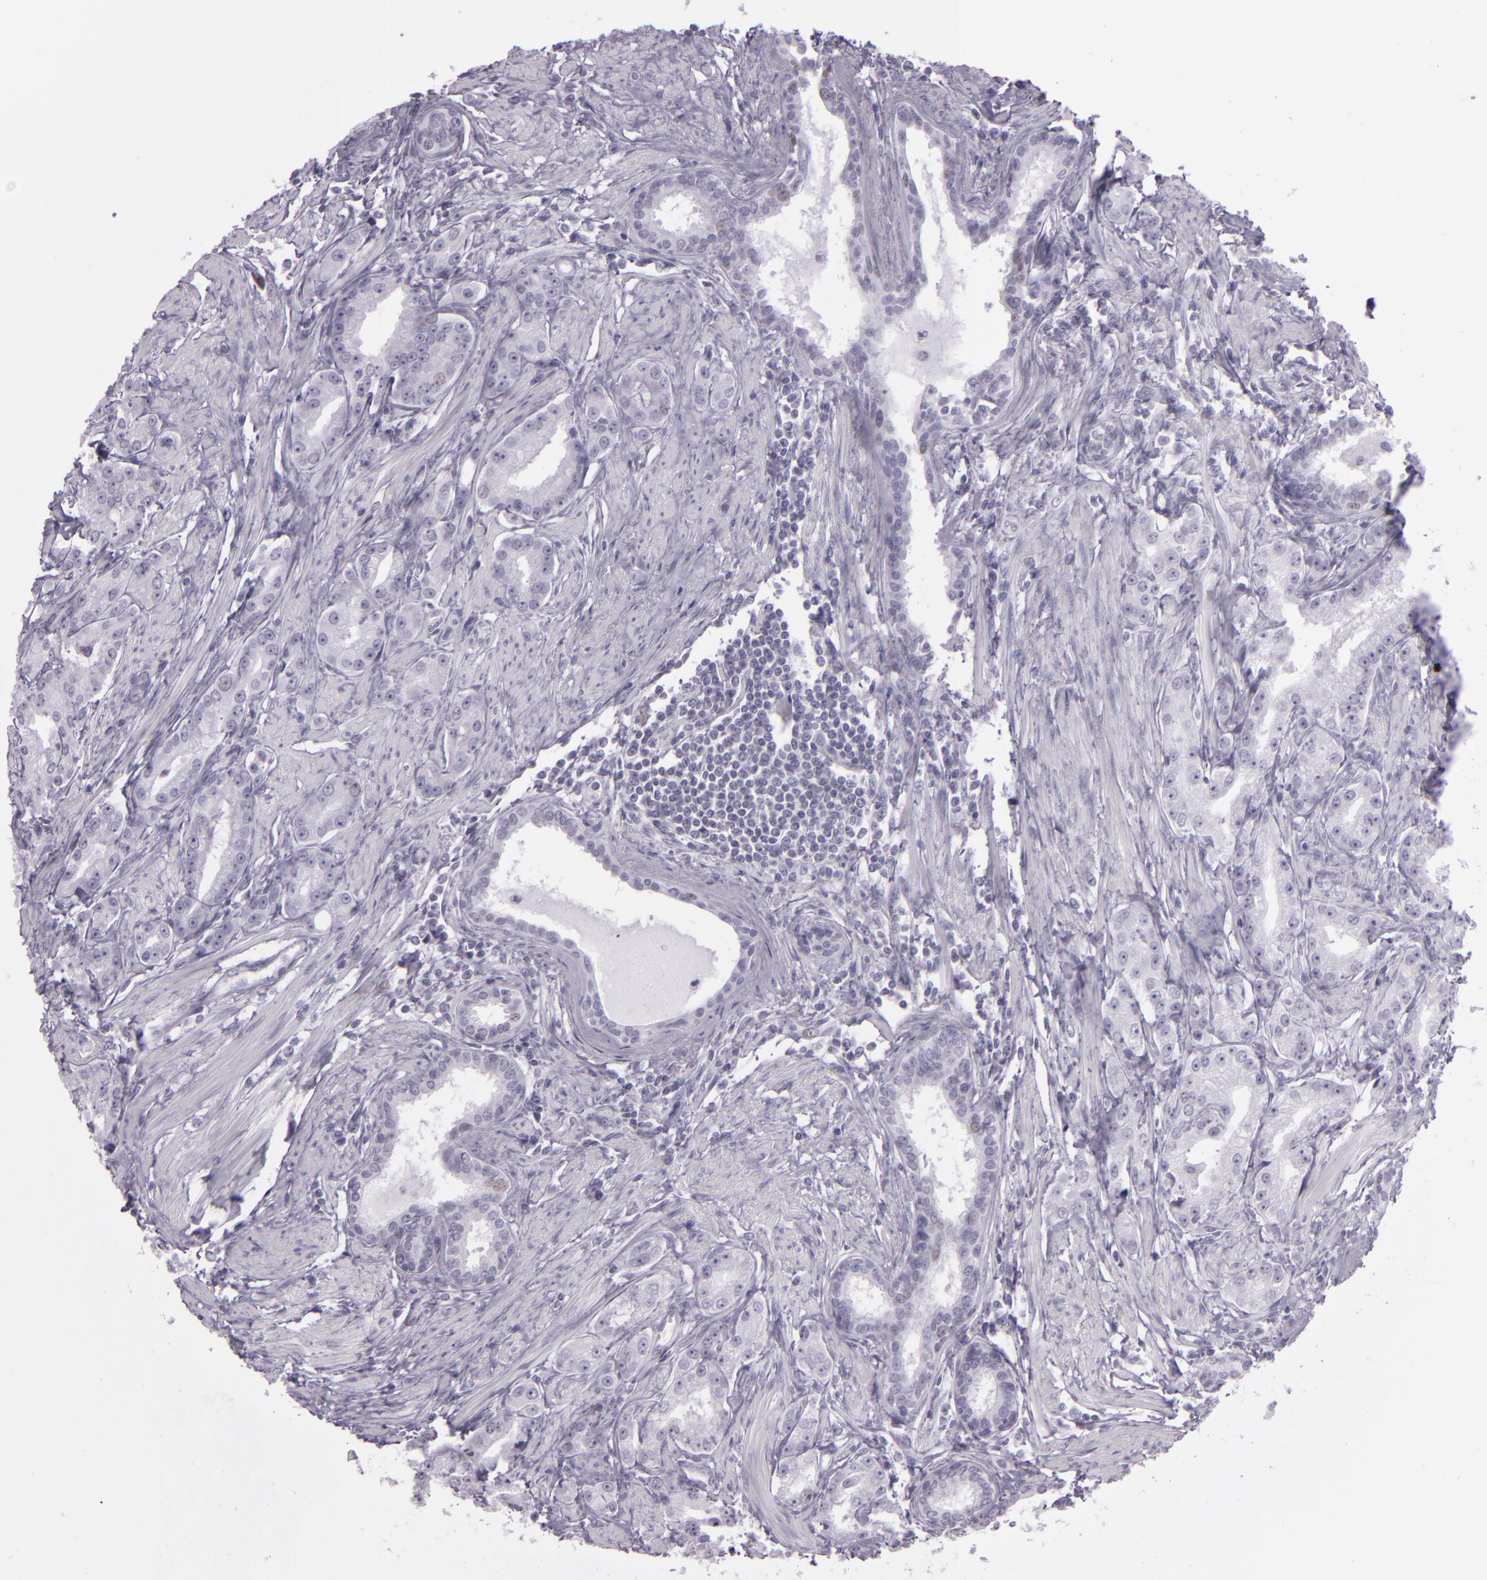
{"staining": {"intensity": "negative", "quantity": "none", "location": "none"}, "tissue": "prostate cancer", "cell_type": "Tumor cells", "image_type": "cancer", "snomed": [{"axis": "morphology", "description": "Adenocarcinoma, Medium grade"}, {"axis": "topography", "description": "Prostate"}], "caption": "Immunohistochemistry of adenocarcinoma (medium-grade) (prostate) displays no staining in tumor cells.", "gene": "MCM3", "patient": {"sex": "male", "age": 72}}